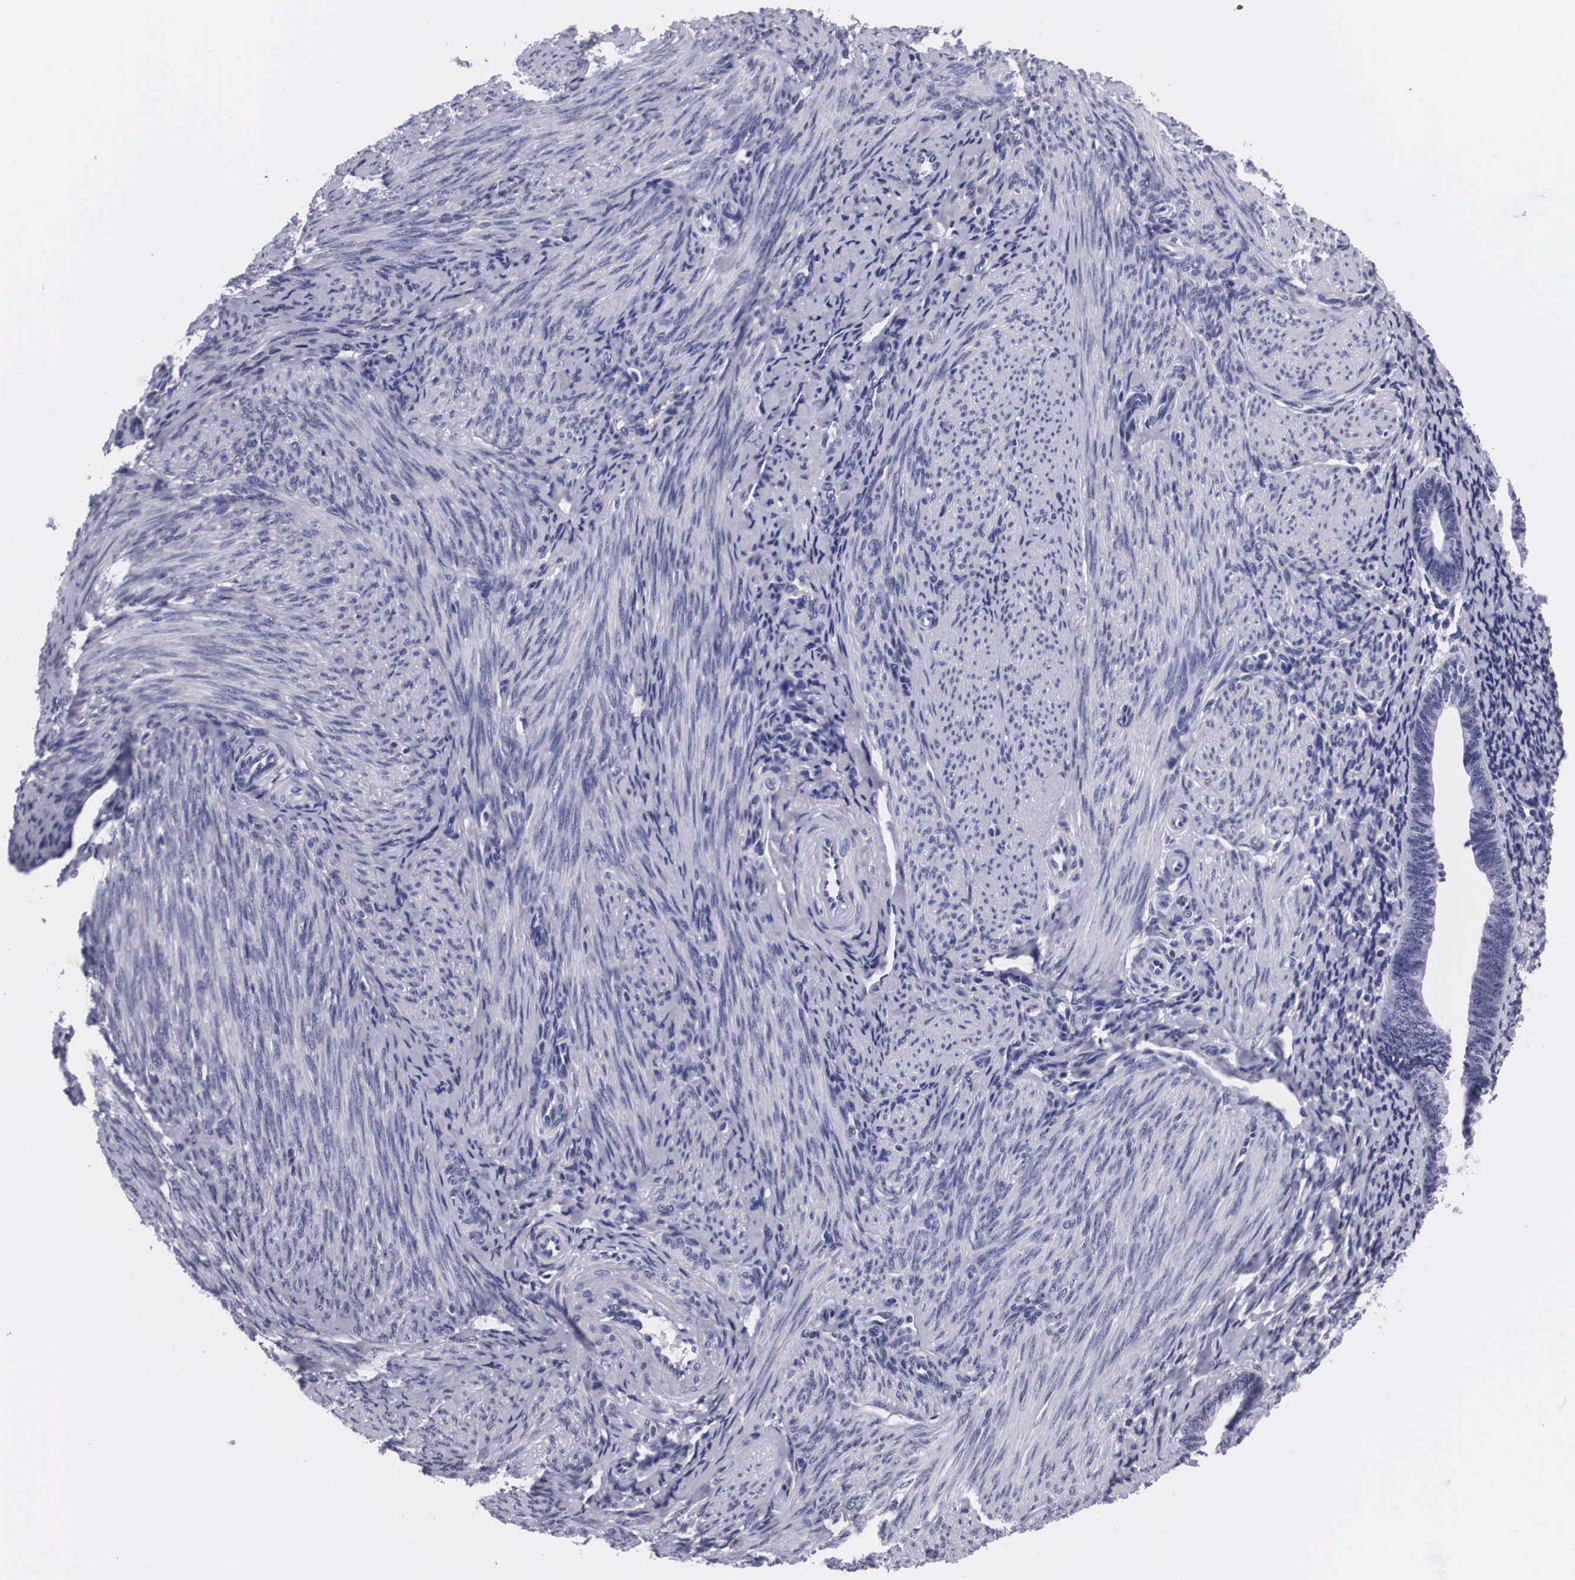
{"staining": {"intensity": "negative", "quantity": "none", "location": "none"}, "tissue": "endometrial cancer", "cell_type": "Tumor cells", "image_type": "cancer", "snomed": [{"axis": "morphology", "description": "Adenocarcinoma, NOS"}, {"axis": "topography", "description": "Endometrium"}], "caption": "This is an IHC image of human endometrial adenocarcinoma. There is no positivity in tumor cells.", "gene": "C22orf31", "patient": {"sex": "female", "age": 63}}